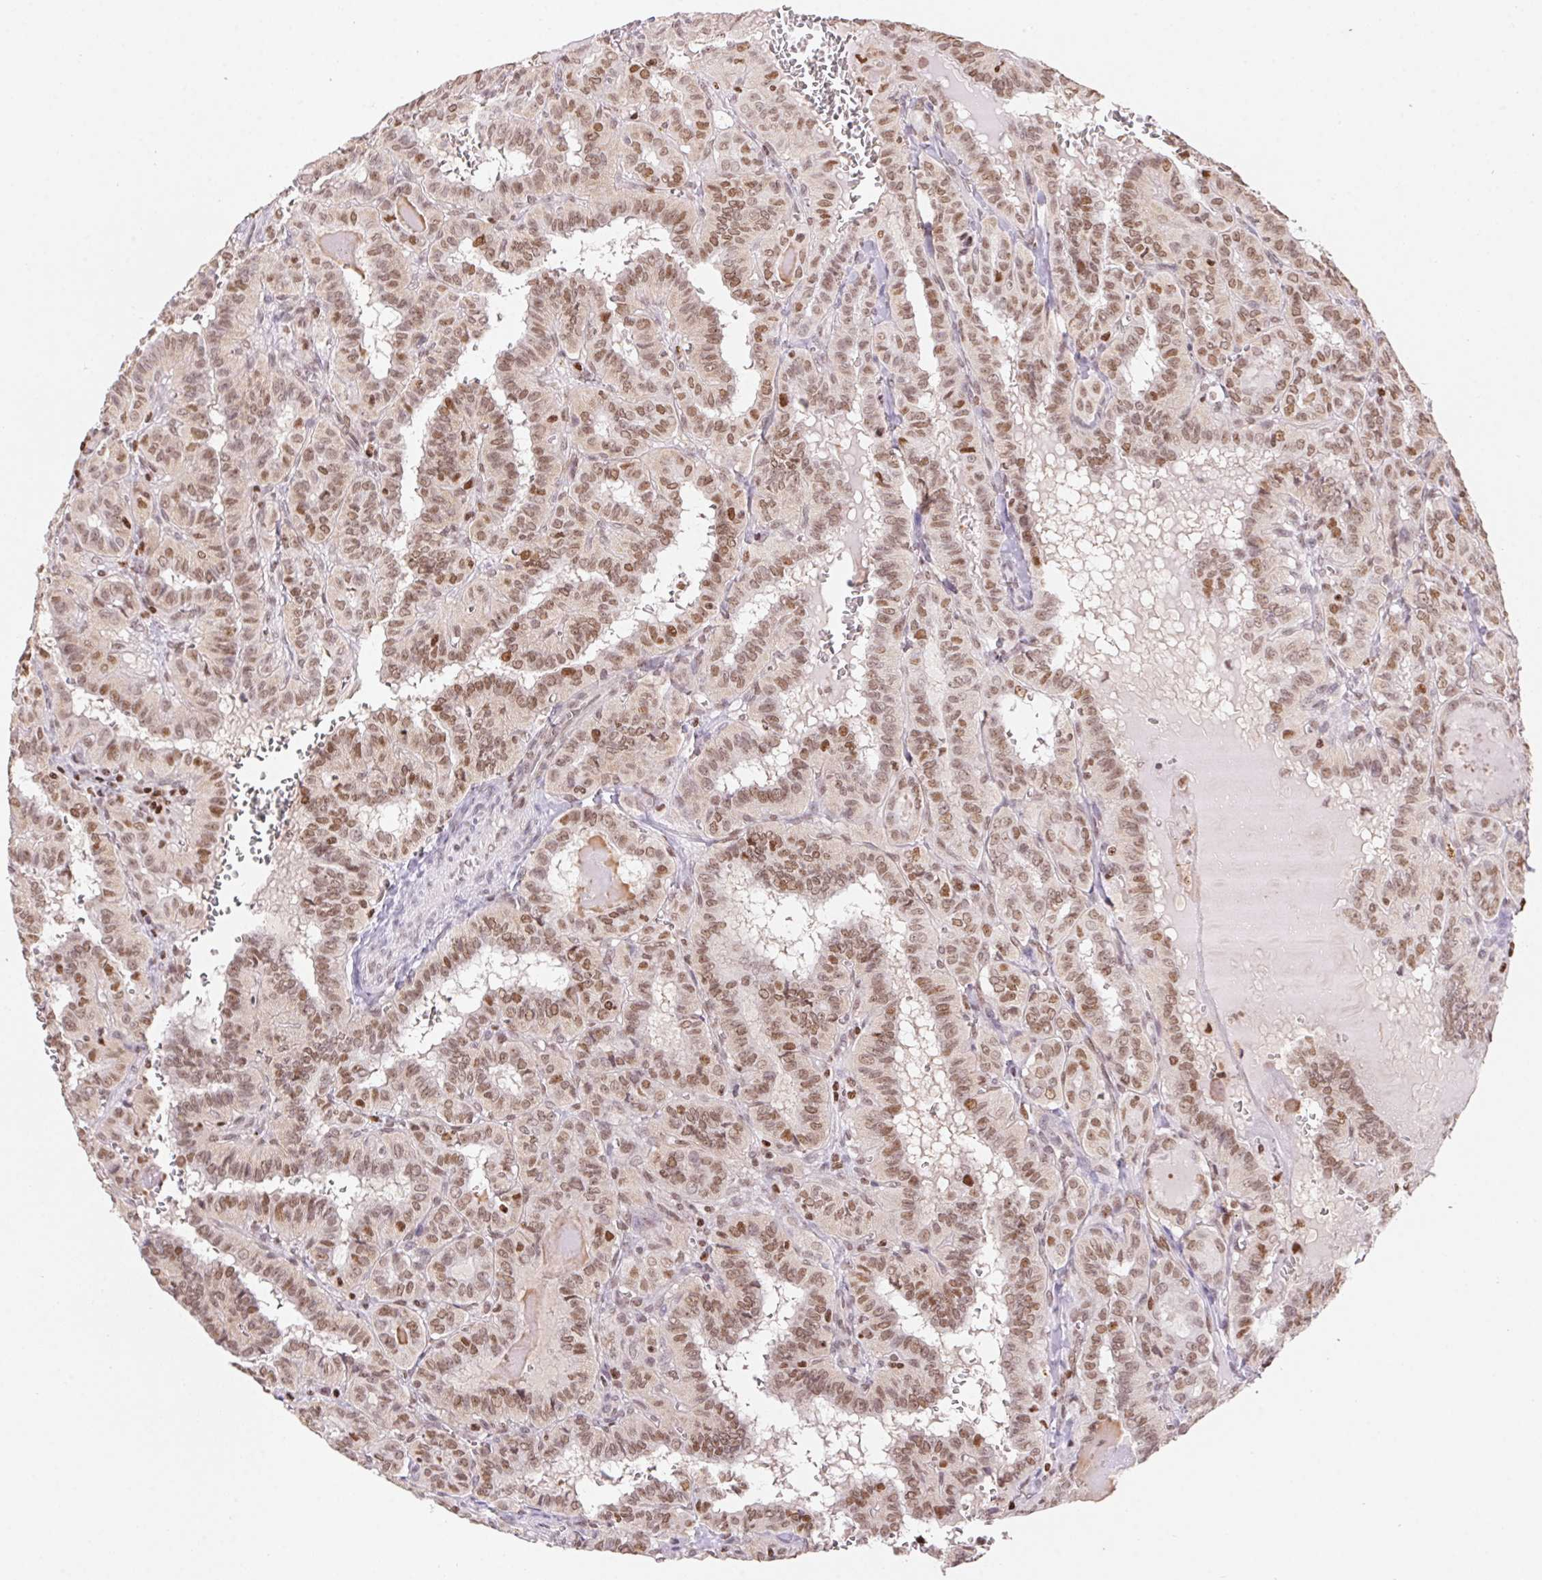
{"staining": {"intensity": "moderate", "quantity": ">75%", "location": "nuclear"}, "tissue": "thyroid cancer", "cell_type": "Tumor cells", "image_type": "cancer", "snomed": [{"axis": "morphology", "description": "Papillary adenocarcinoma, NOS"}, {"axis": "topography", "description": "Thyroid gland"}], "caption": "Approximately >75% of tumor cells in human papillary adenocarcinoma (thyroid) demonstrate moderate nuclear protein positivity as visualized by brown immunohistochemical staining.", "gene": "POLD3", "patient": {"sex": "female", "age": 21}}